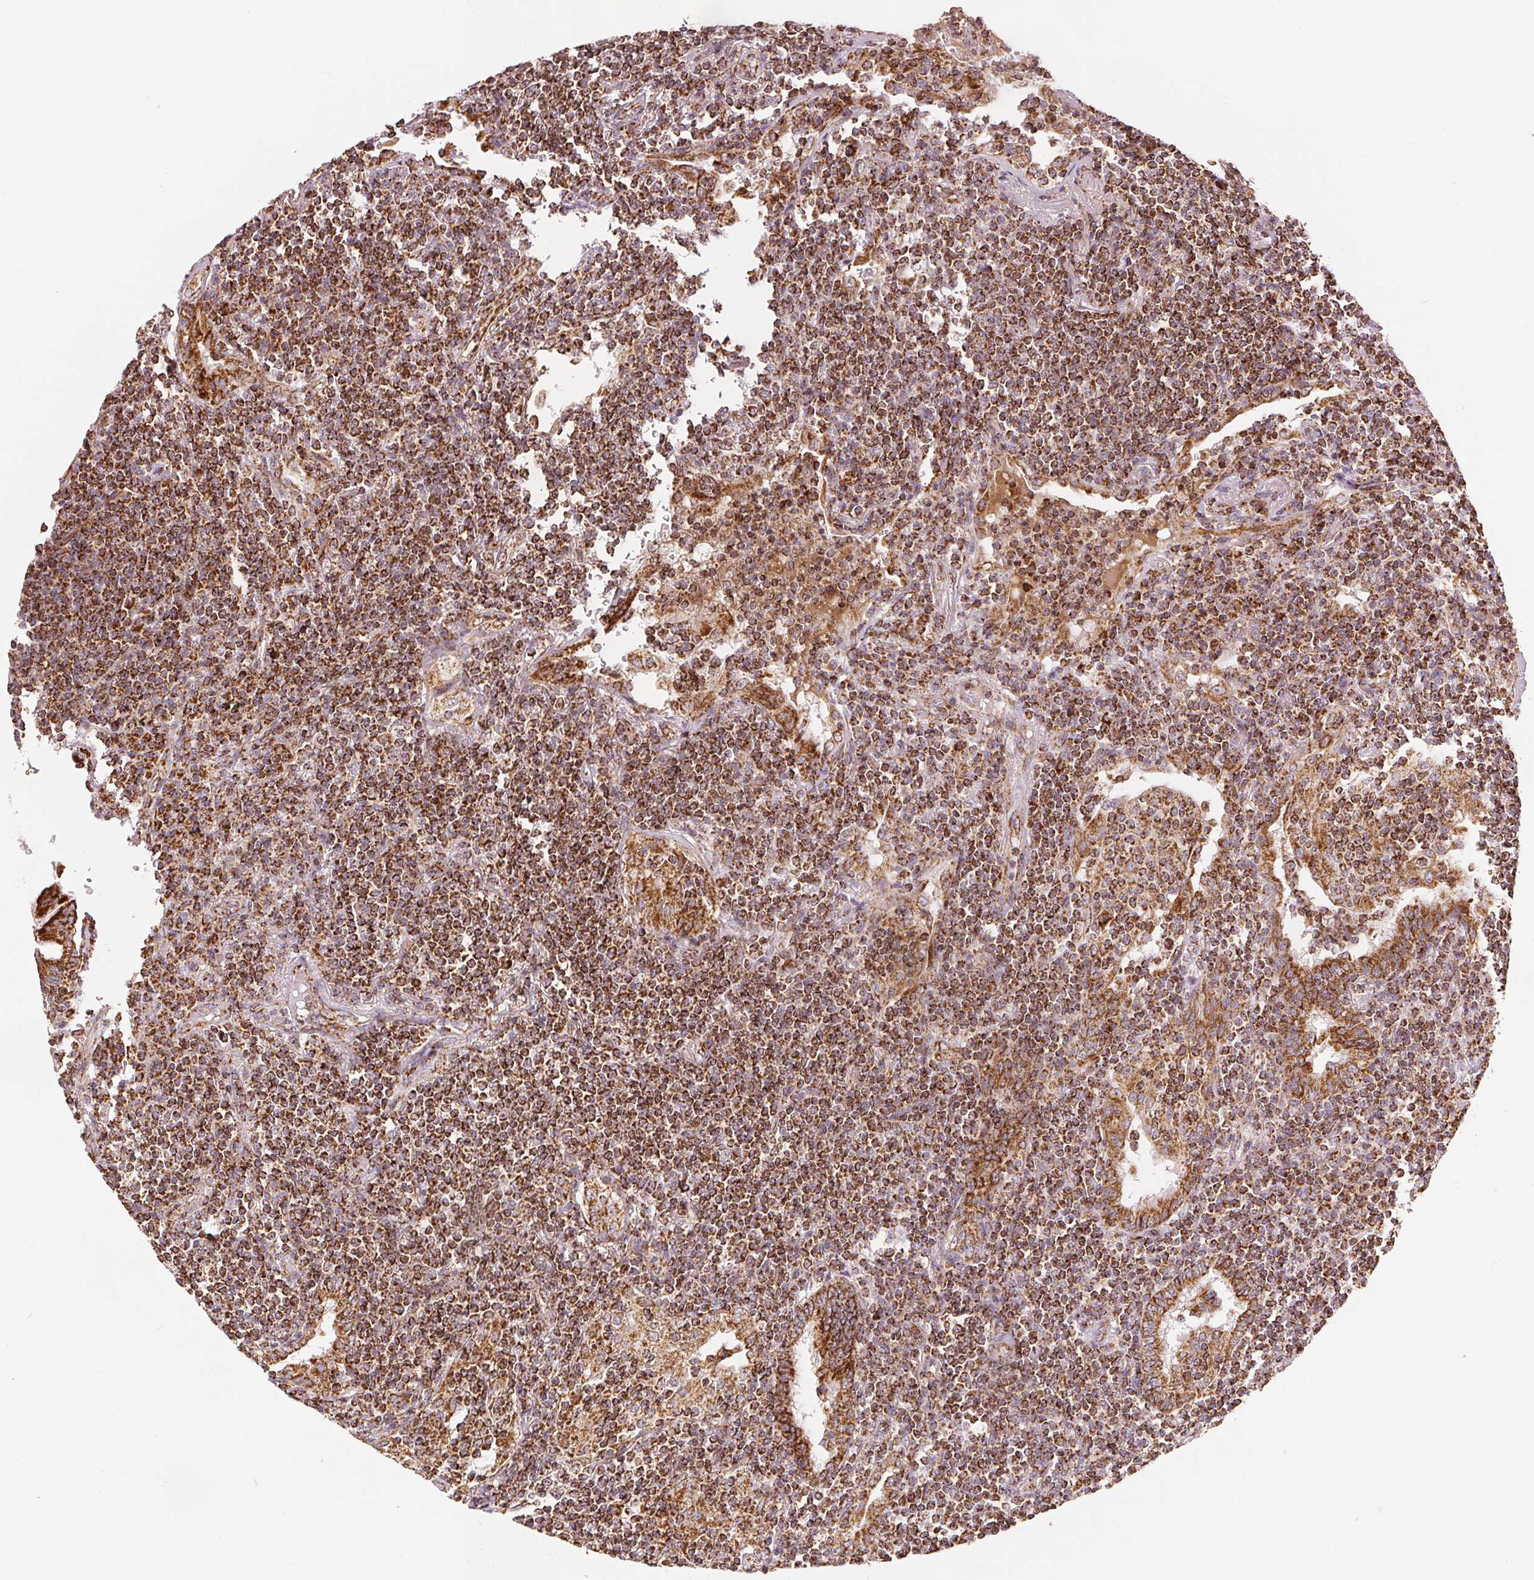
{"staining": {"intensity": "moderate", "quantity": ">75%", "location": "cytoplasmic/membranous"}, "tissue": "lymphoma", "cell_type": "Tumor cells", "image_type": "cancer", "snomed": [{"axis": "morphology", "description": "Malignant lymphoma, non-Hodgkin's type, Low grade"}, {"axis": "topography", "description": "Lung"}], "caption": "Human lymphoma stained for a protein (brown) demonstrates moderate cytoplasmic/membranous positive expression in approximately >75% of tumor cells.", "gene": "SDHB", "patient": {"sex": "female", "age": 71}}